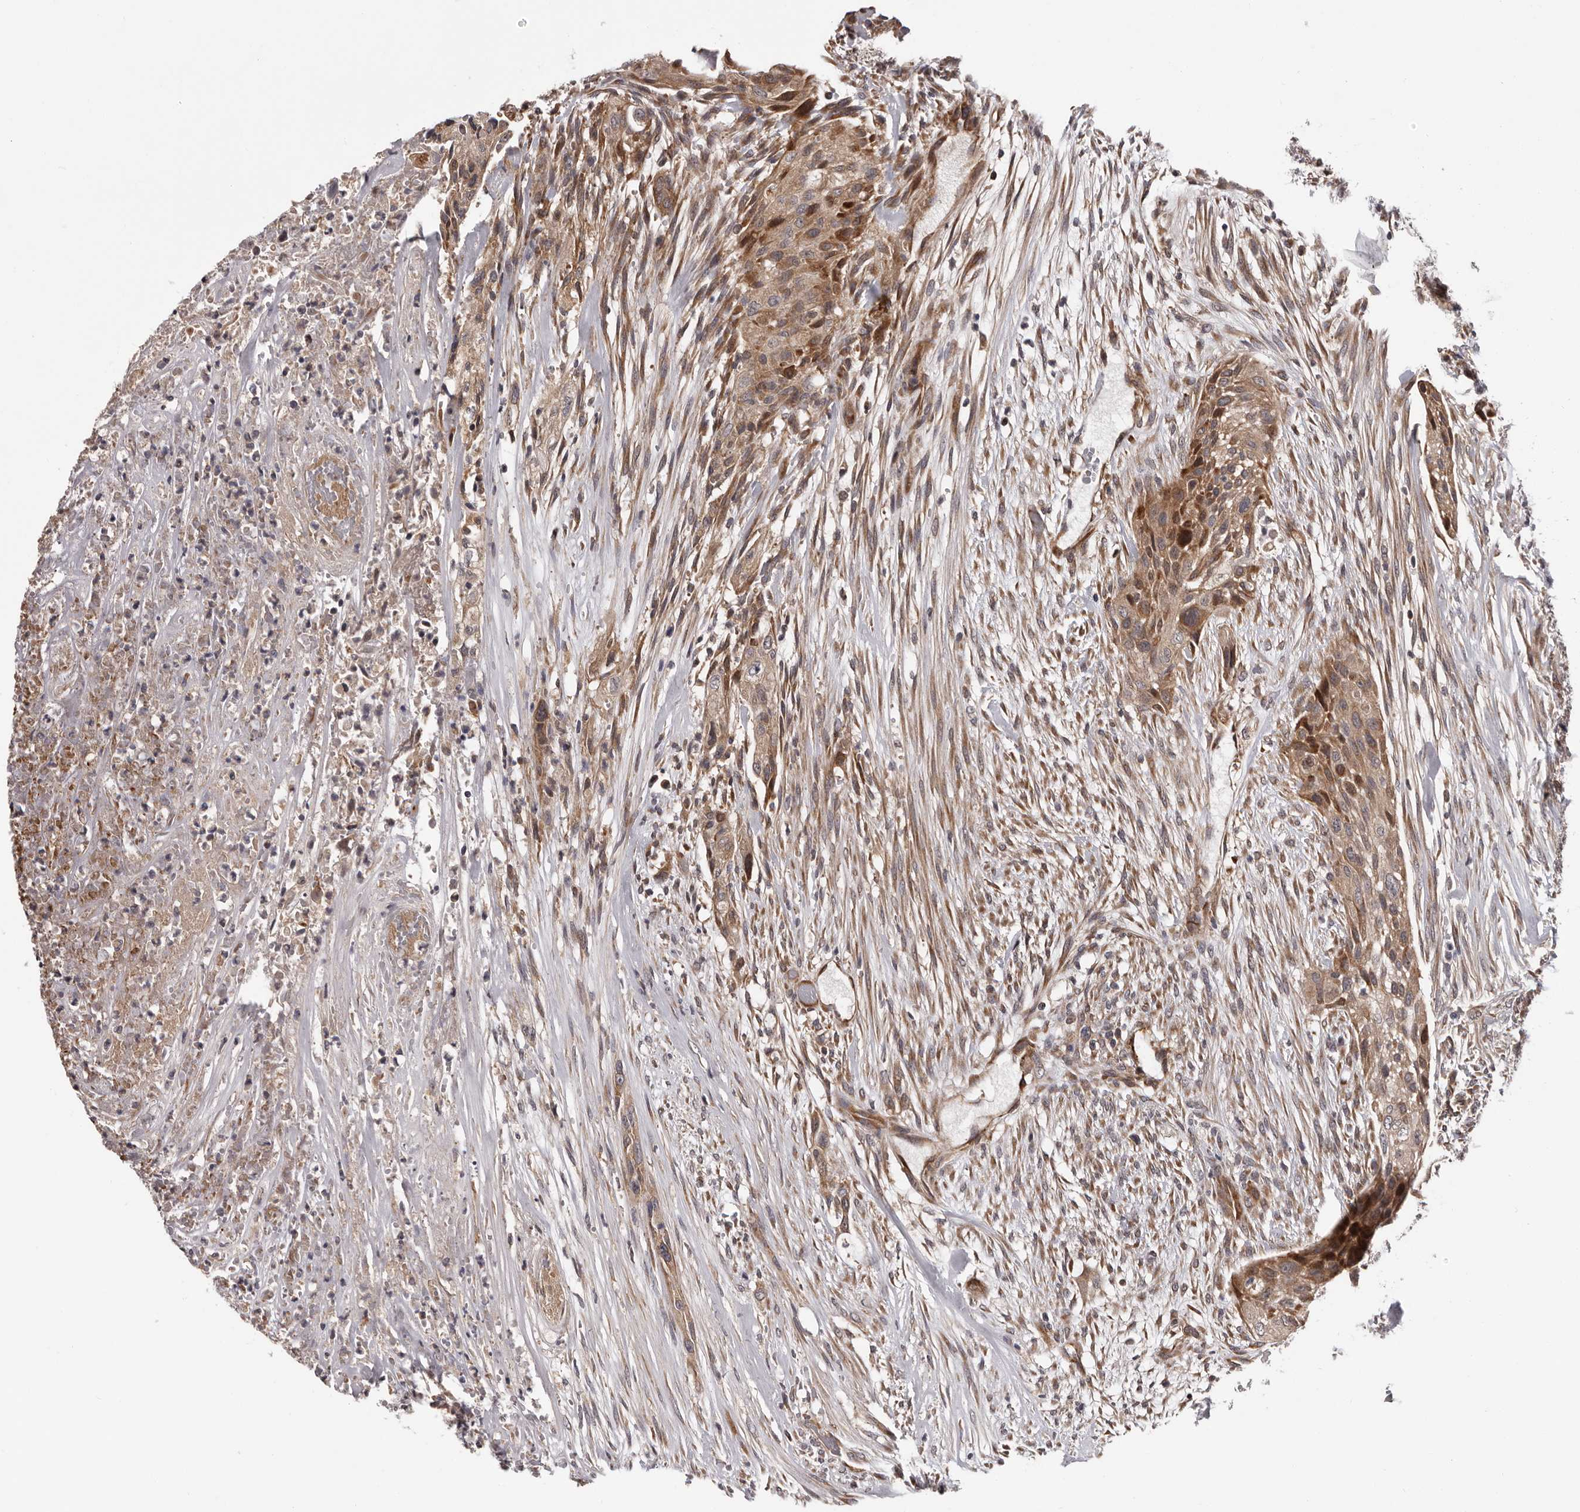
{"staining": {"intensity": "moderate", "quantity": ">75%", "location": "cytoplasmic/membranous"}, "tissue": "urothelial cancer", "cell_type": "Tumor cells", "image_type": "cancer", "snomed": [{"axis": "morphology", "description": "Urothelial carcinoma, High grade"}, {"axis": "topography", "description": "Urinary bladder"}], "caption": "Urothelial carcinoma (high-grade) was stained to show a protein in brown. There is medium levels of moderate cytoplasmic/membranous expression in about >75% of tumor cells. Using DAB (3,3'-diaminobenzidine) (brown) and hematoxylin (blue) stains, captured at high magnification using brightfield microscopy.", "gene": "VPS37A", "patient": {"sex": "male", "age": 35}}